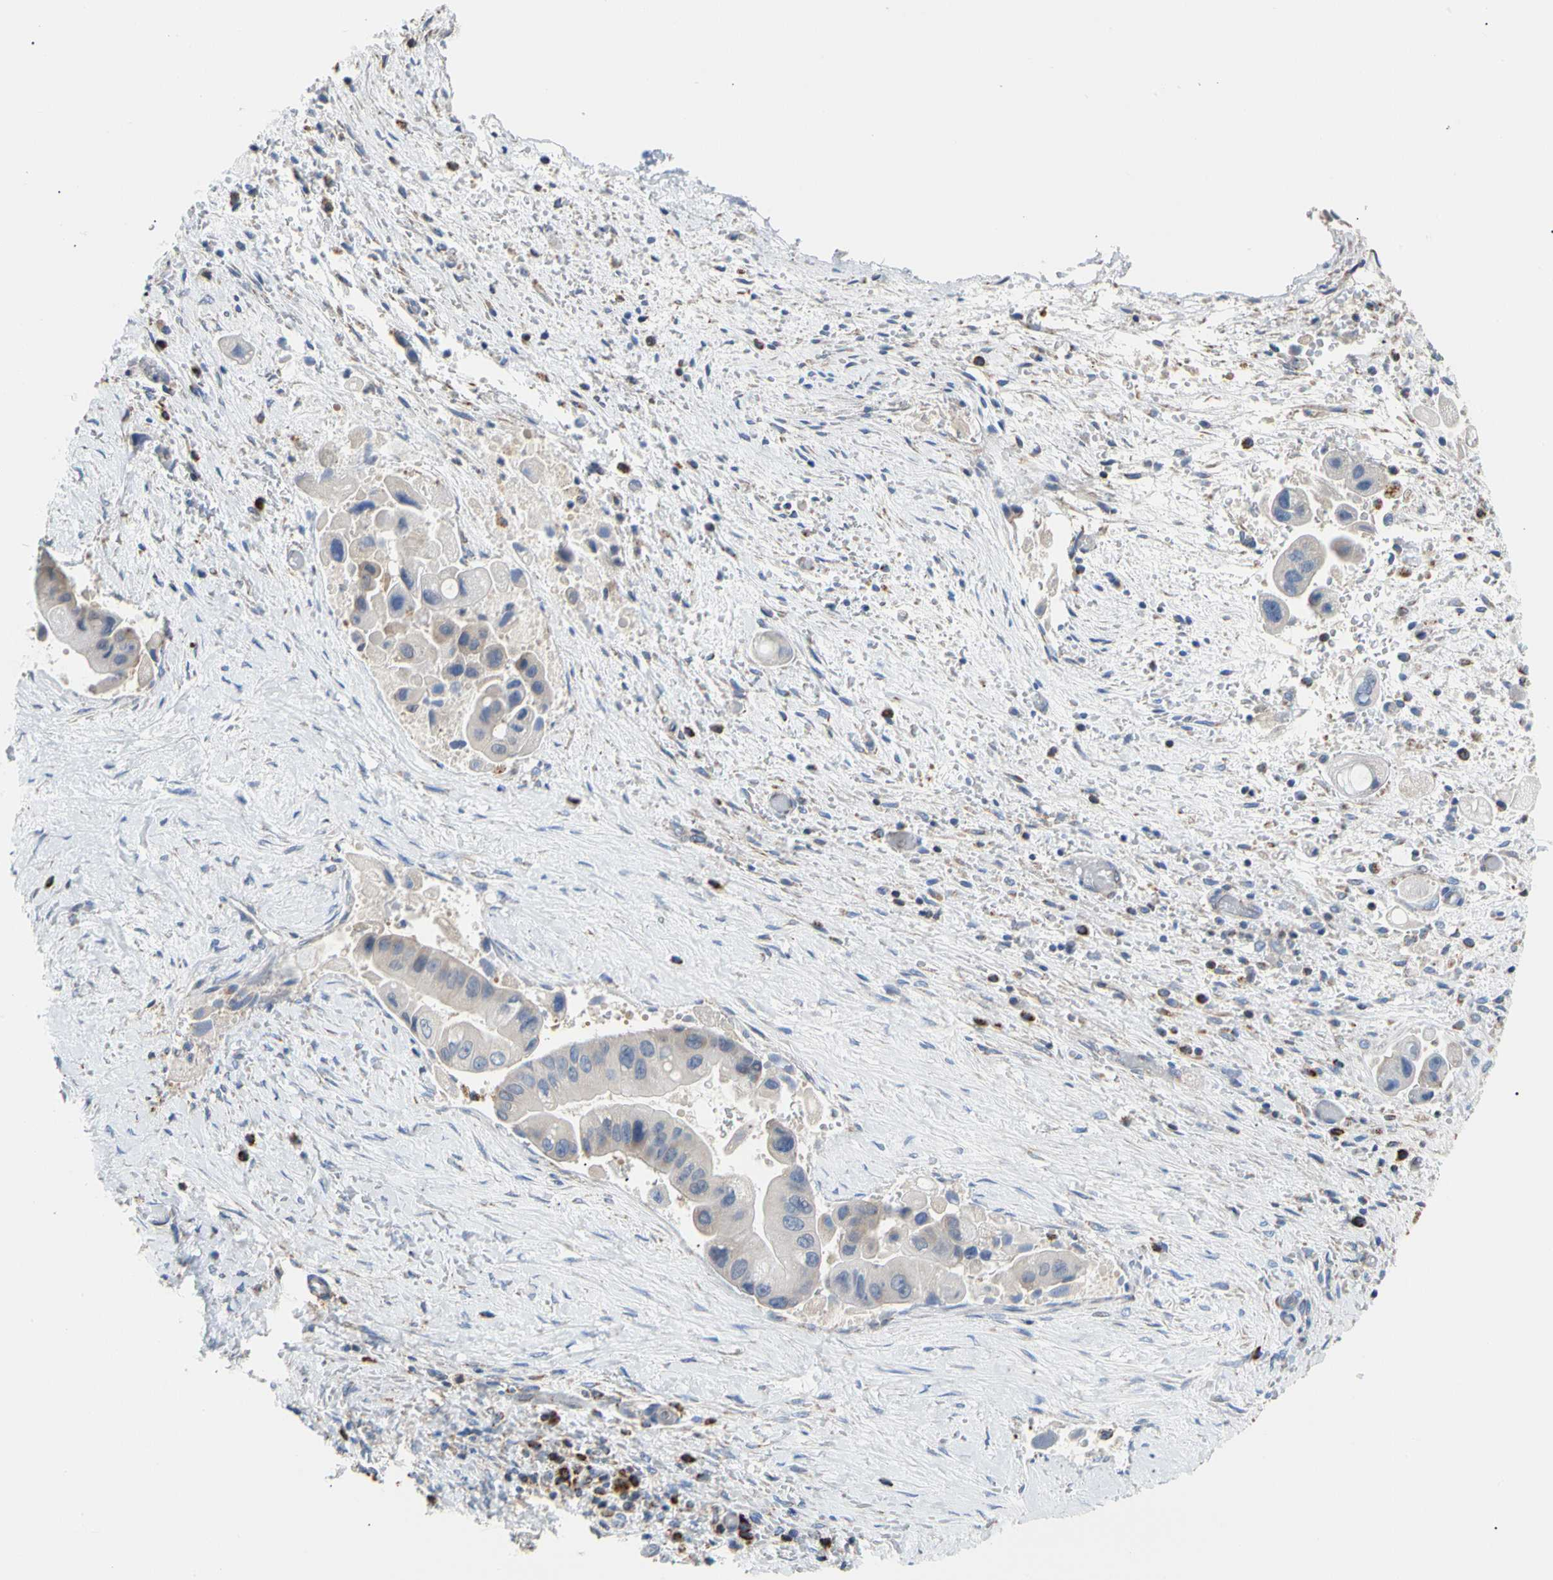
{"staining": {"intensity": "weak", "quantity": "<25%", "location": "cytoplasmic/membranous"}, "tissue": "liver cancer", "cell_type": "Tumor cells", "image_type": "cancer", "snomed": [{"axis": "morphology", "description": "Normal tissue, NOS"}, {"axis": "morphology", "description": "Cholangiocarcinoma"}, {"axis": "topography", "description": "Liver"}, {"axis": "topography", "description": "Peripheral nerve tissue"}], "caption": "IHC of liver cancer demonstrates no staining in tumor cells. Brightfield microscopy of IHC stained with DAB (brown) and hematoxylin (blue), captured at high magnification.", "gene": "ACAT1", "patient": {"sex": "male", "age": 50}}